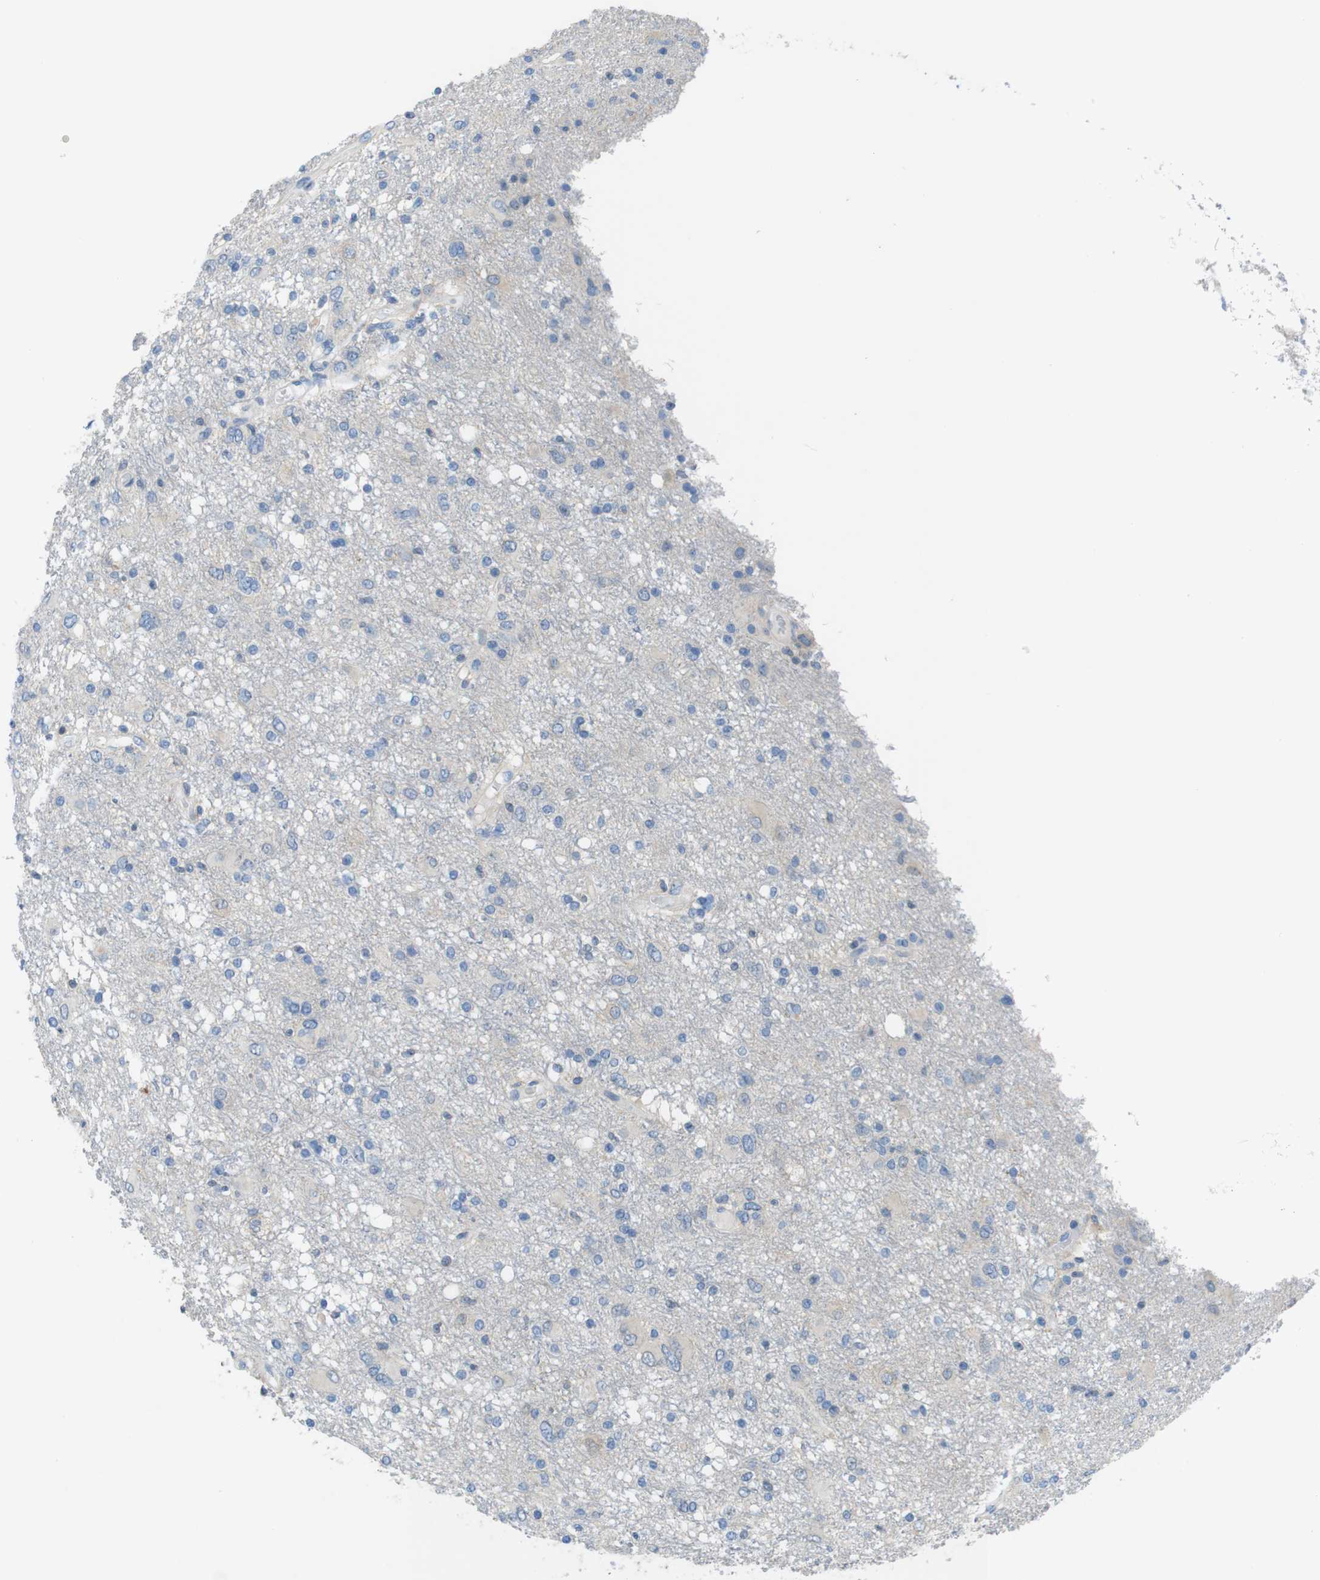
{"staining": {"intensity": "negative", "quantity": "none", "location": "none"}, "tissue": "glioma", "cell_type": "Tumor cells", "image_type": "cancer", "snomed": [{"axis": "morphology", "description": "Glioma, malignant, High grade"}, {"axis": "topography", "description": "Brain"}], "caption": "Malignant glioma (high-grade) was stained to show a protein in brown. There is no significant expression in tumor cells. (Immunohistochemistry (ihc), brightfield microscopy, high magnification).", "gene": "TJP3", "patient": {"sex": "female", "age": 59}}